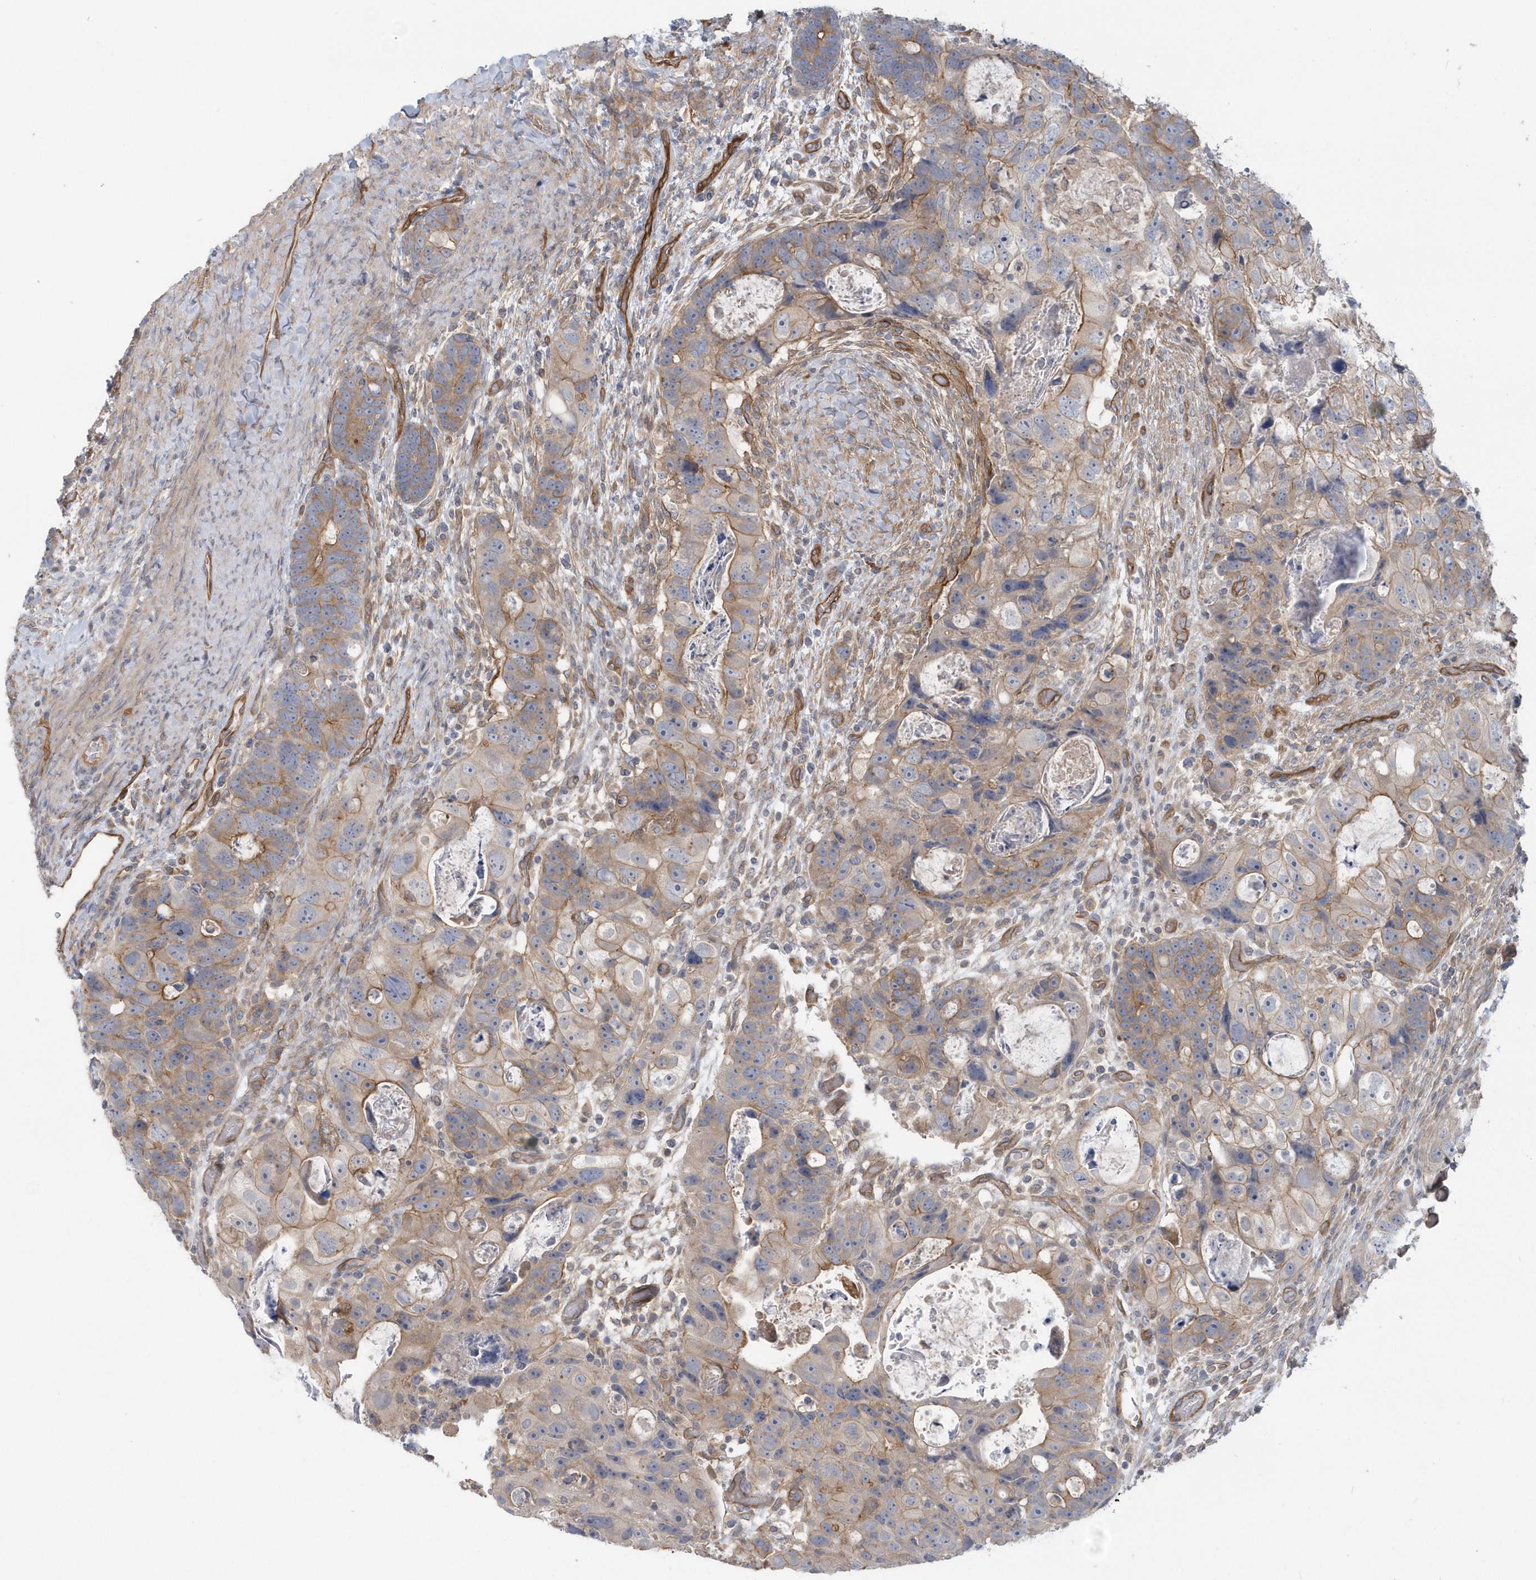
{"staining": {"intensity": "weak", "quantity": "25%-75%", "location": "cytoplasmic/membranous"}, "tissue": "colorectal cancer", "cell_type": "Tumor cells", "image_type": "cancer", "snomed": [{"axis": "morphology", "description": "Adenocarcinoma, NOS"}, {"axis": "topography", "description": "Rectum"}], "caption": "Immunohistochemistry (IHC) photomicrograph of human adenocarcinoma (colorectal) stained for a protein (brown), which displays low levels of weak cytoplasmic/membranous expression in about 25%-75% of tumor cells.", "gene": "RAI14", "patient": {"sex": "male", "age": 59}}